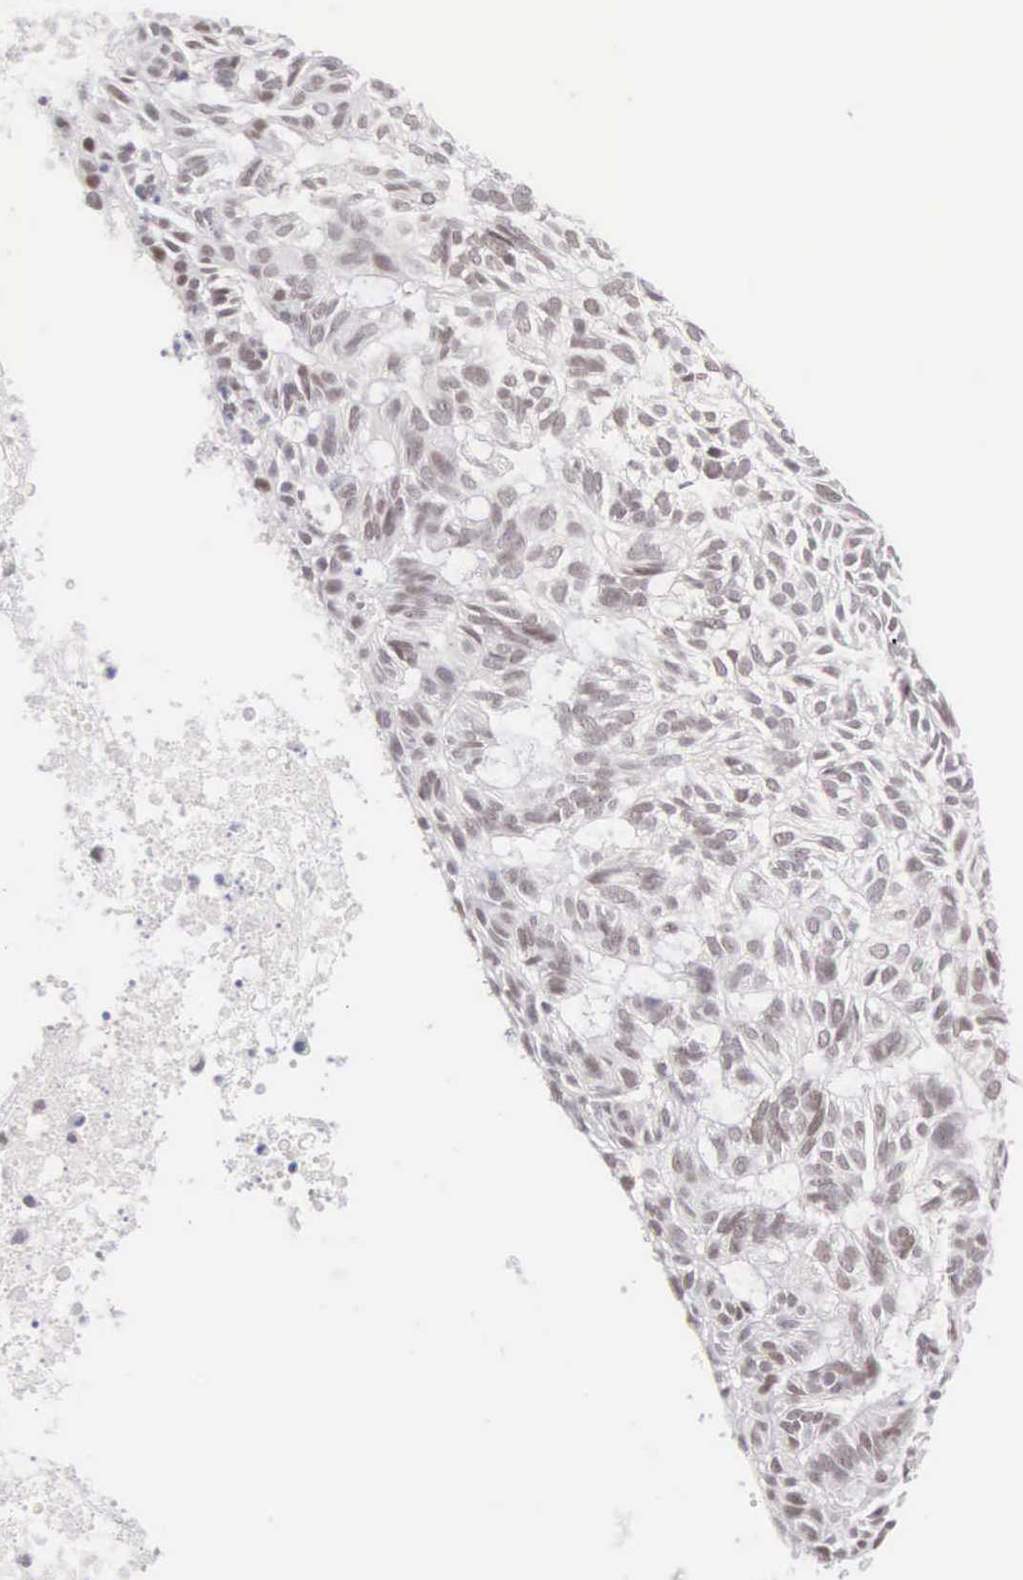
{"staining": {"intensity": "moderate", "quantity": "25%-75%", "location": "nuclear"}, "tissue": "skin cancer", "cell_type": "Tumor cells", "image_type": "cancer", "snomed": [{"axis": "morphology", "description": "Basal cell carcinoma"}, {"axis": "topography", "description": "Skin"}], "caption": "The histopathology image reveals staining of skin cancer (basal cell carcinoma), revealing moderate nuclear protein expression (brown color) within tumor cells.", "gene": "CCDC117", "patient": {"sex": "male", "age": 75}}